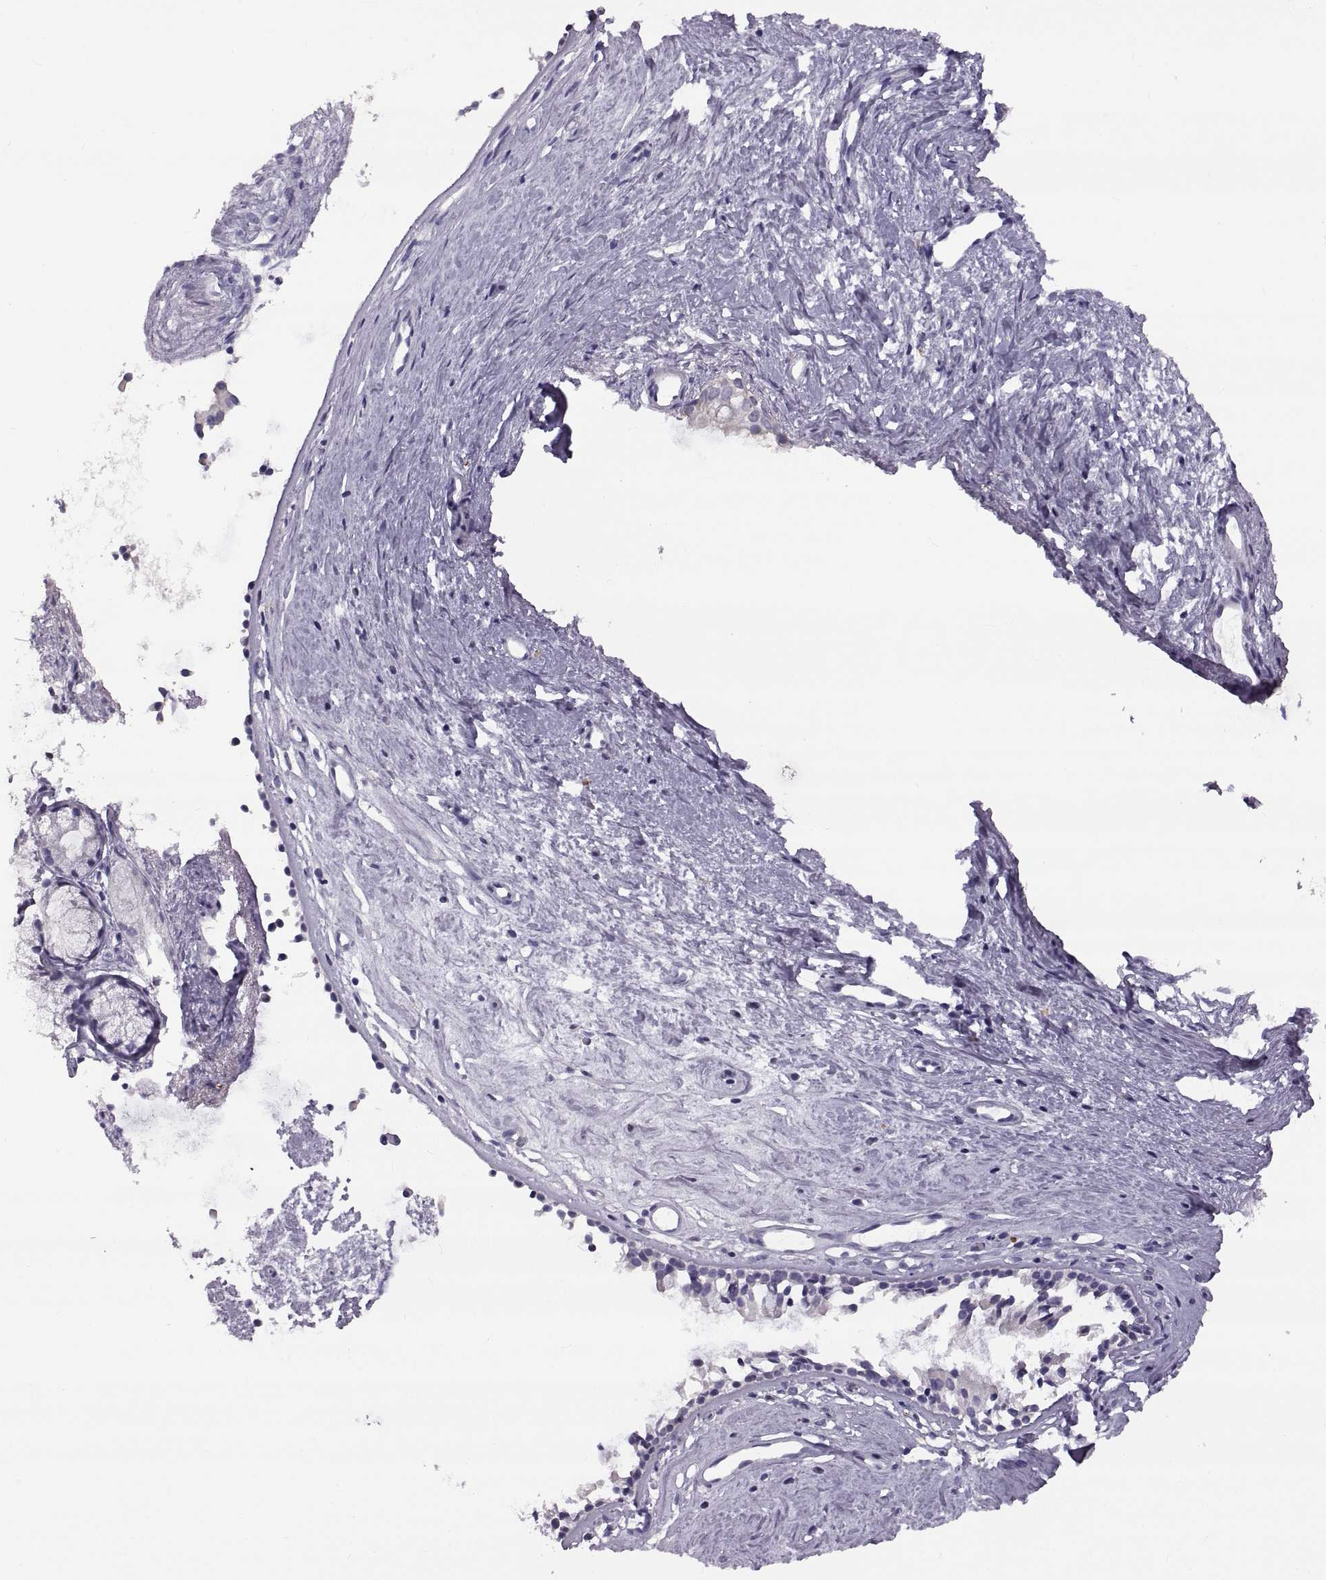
{"staining": {"intensity": "negative", "quantity": "none", "location": "none"}, "tissue": "nasopharynx", "cell_type": "Respiratory epithelial cells", "image_type": "normal", "snomed": [{"axis": "morphology", "description": "Normal tissue, NOS"}, {"axis": "topography", "description": "Nasopharynx"}], "caption": "Respiratory epithelial cells are negative for protein expression in normal human nasopharynx. (DAB IHC with hematoxylin counter stain).", "gene": "RDM1", "patient": {"sex": "female", "age": 52}}